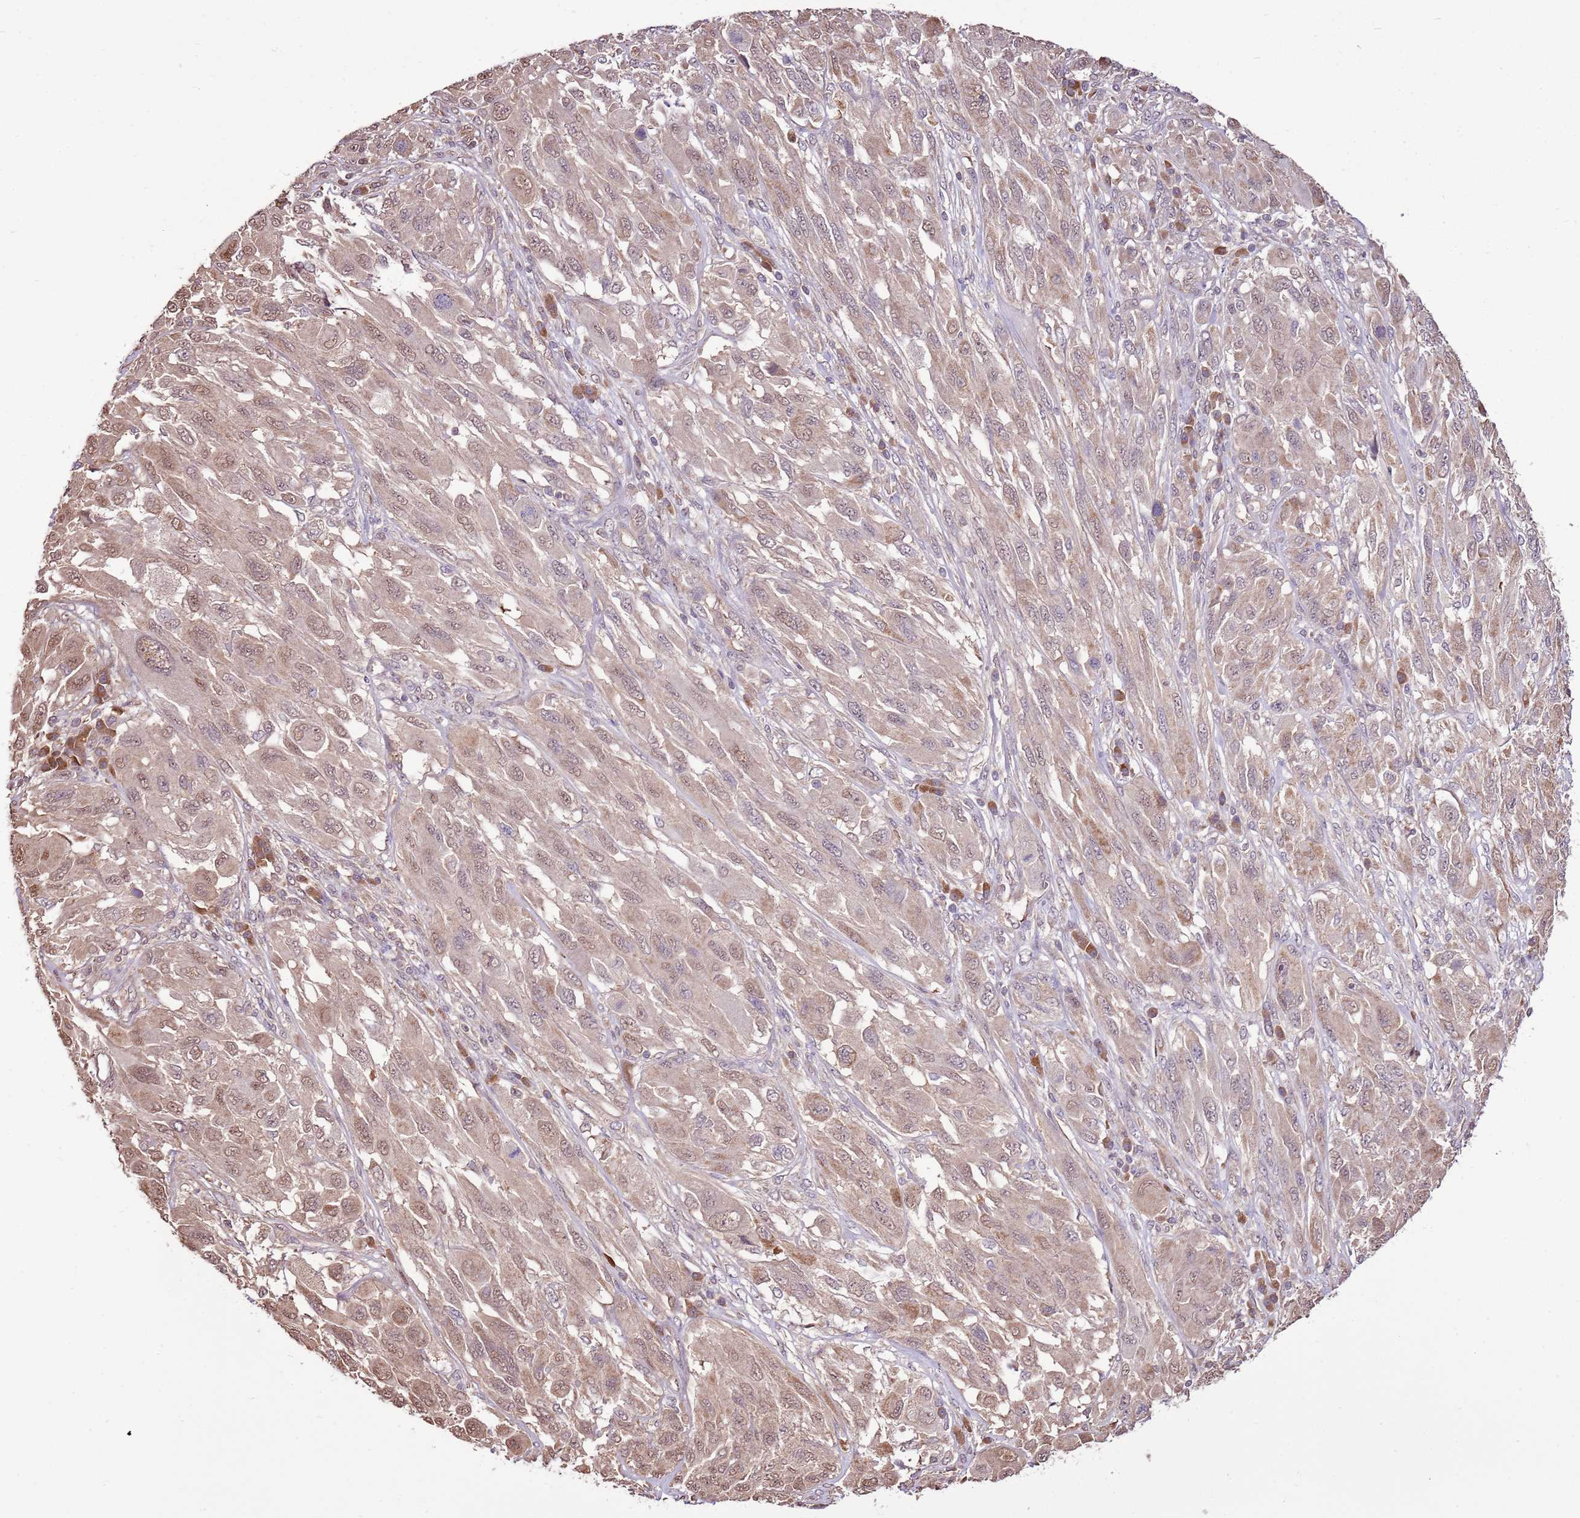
{"staining": {"intensity": "weak", "quantity": ">75%", "location": "cytoplasmic/membranous"}, "tissue": "melanoma", "cell_type": "Tumor cells", "image_type": "cancer", "snomed": [{"axis": "morphology", "description": "Malignant melanoma, NOS"}, {"axis": "topography", "description": "Skin"}], "caption": "Immunohistochemistry photomicrograph of malignant melanoma stained for a protein (brown), which displays low levels of weak cytoplasmic/membranous staining in approximately >75% of tumor cells.", "gene": "BBS5", "patient": {"sex": "female", "age": 91}}